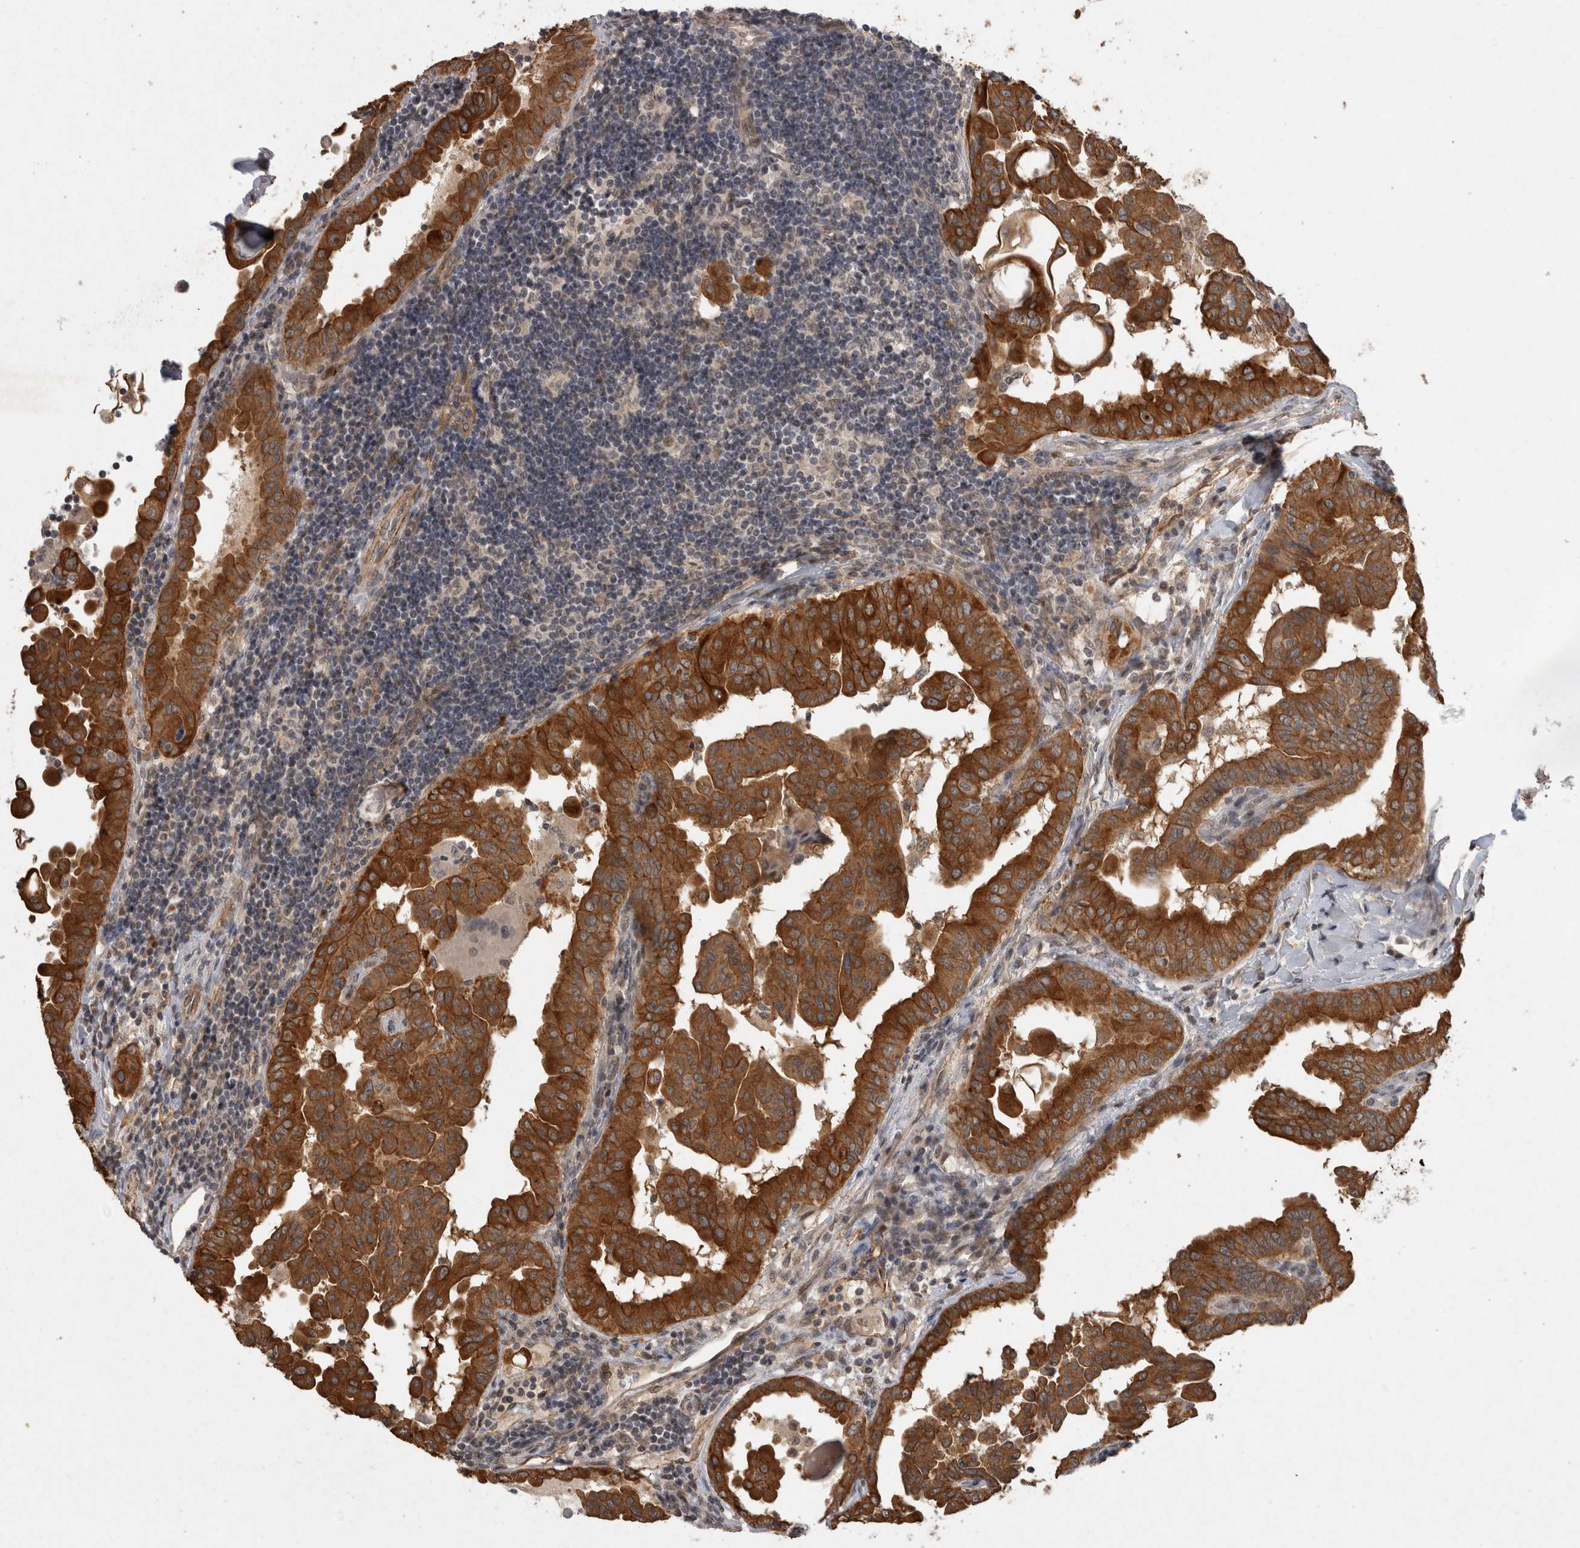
{"staining": {"intensity": "strong", "quantity": ">75%", "location": "cytoplasmic/membranous"}, "tissue": "thyroid cancer", "cell_type": "Tumor cells", "image_type": "cancer", "snomed": [{"axis": "morphology", "description": "Papillary adenocarcinoma, NOS"}, {"axis": "topography", "description": "Thyroid gland"}], "caption": "Immunohistochemical staining of human papillary adenocarcinoma (thyroid) demonstrates high levels of strong cytoplasmic/membranous staining in about >75% of tumor cells.", "gene": "RHPN1", "patient": {"sex": "male", "age": 33}}